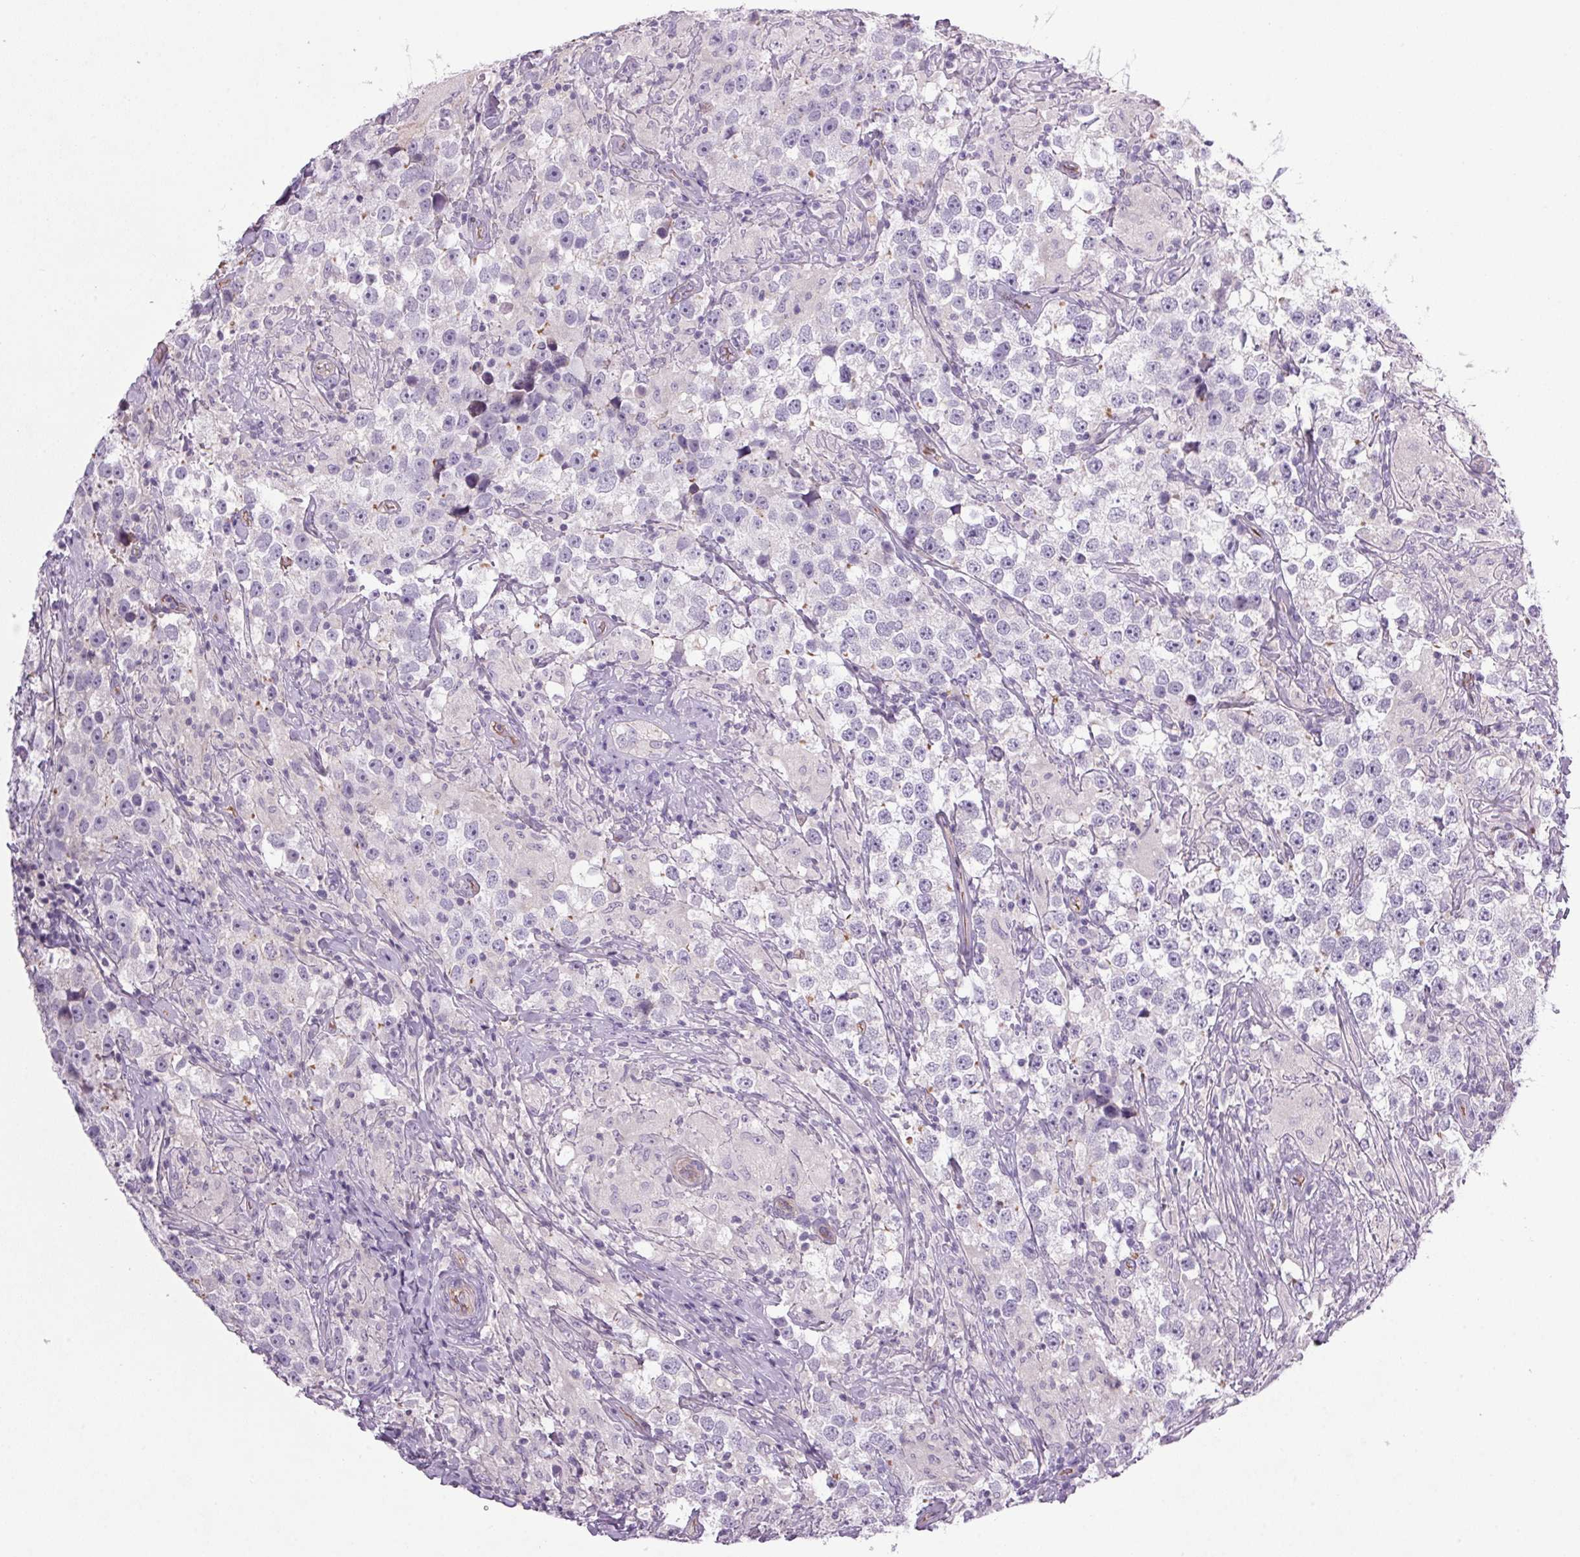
{"staining": {"intensity": "negative", "quantity": "none", "location": "none"}, "tissue": "testis cancer", "cell_type": "Tumor cells", "image_type": "cancer", "snomed": [{"axis": "morphology", "description": "Seminoma, NOS"}, {"axis": "topography", "description": "Testis"}], "caption": "Immunohistochemistry (IHC) of human testis cancer (seminoma) exhibits no expression in tumor cells. Brightfield microscopy of IHC stained with DAB (brown) and hematoxylin (blue), captured at high magnification.", "gene": "APOC4", "patient": {"sex": "male", "age": 46}}